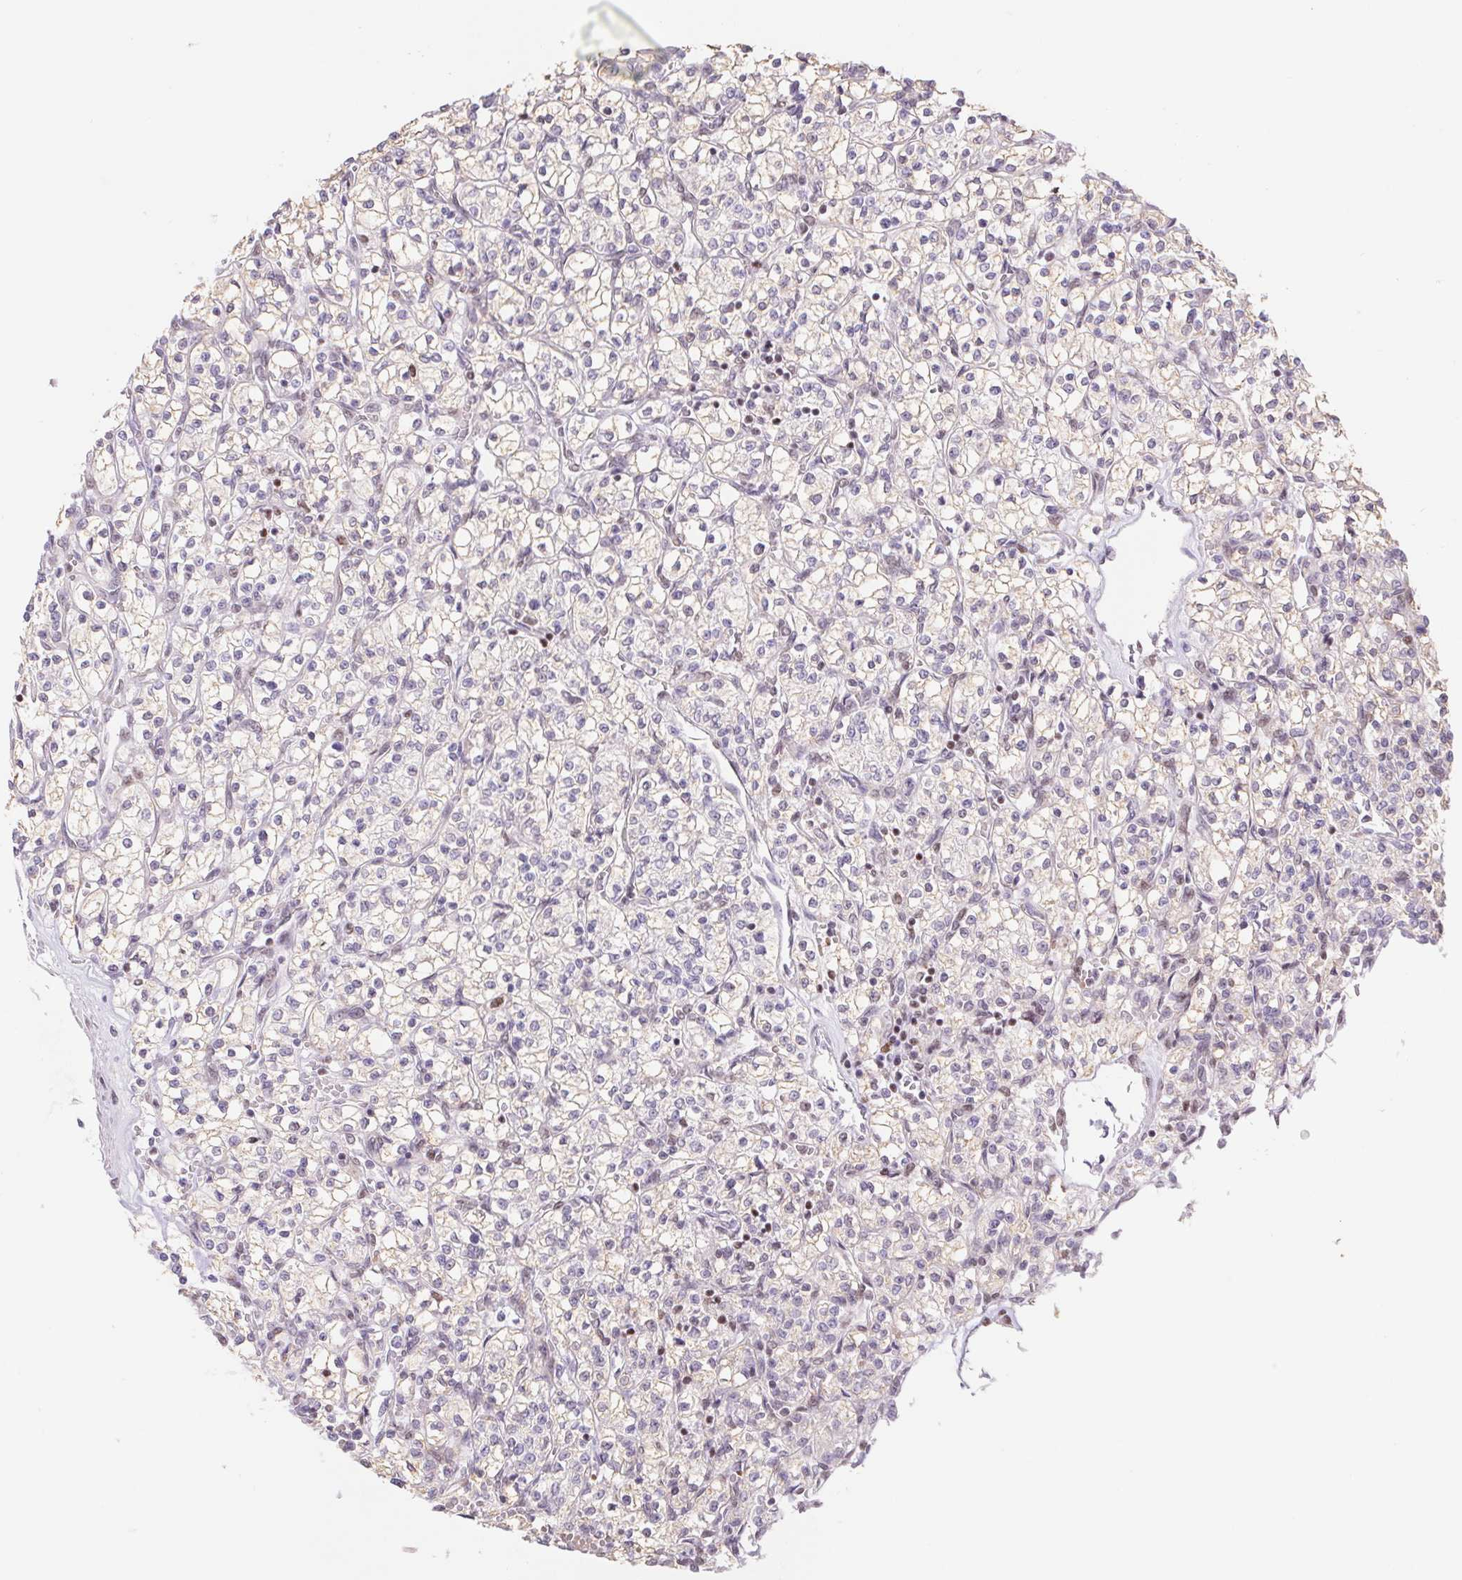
{"staining": {"intensity": "negative", "quantity": "none", "location": "none"}, "tissue": "renal cancer", "cell_type": "Tumor cells", "image_type": "cancer", "snomed": [{"axis": "morphology", "description": "Adenocarcinoma, NOS"}, {"axis": "topography", "description": "Kidney"}], "caption": "Immunohistochemical staining of human renal cancer exhibits no significant expression in tumor cells.", "gene": "TRERF1", "patient": {"sex": "female", "age": 64}}